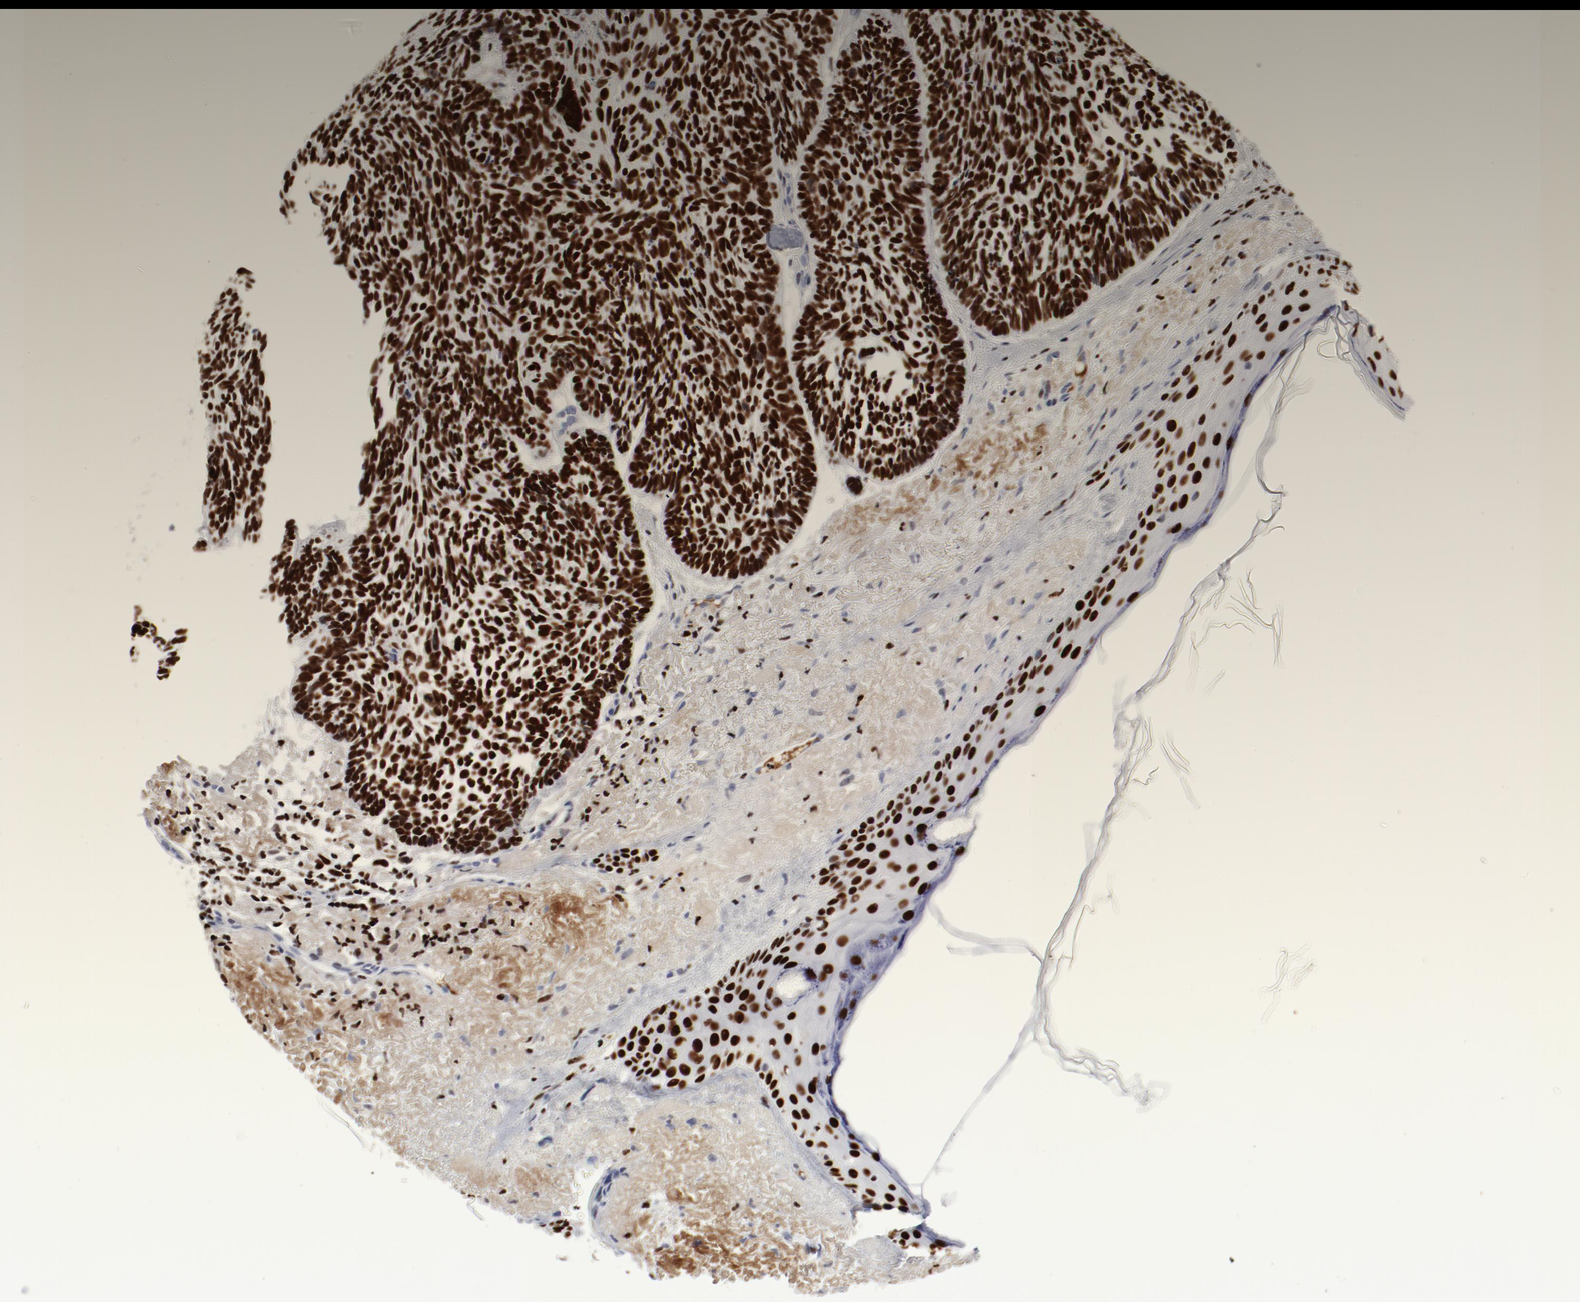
{"staining": {"intensity": "strong", "quantity": ">75%", "location": "nuclear"}, "tissue": "skin cancer", "cell_type": "Tumor cells", "image_type": "cancer", "snomed": [{"axis": "morphology", "description": "Basal cell carcinoma"}, {"axis": "topography", "description": "Skin"}], "caption": "Human skin cancer stained for a protein (brown) reveals strong nuclear positive staining in approximately >75% of tumor cells.", "gene": "SMARCC2", "patient": {"sex": "female", "age": 87}}